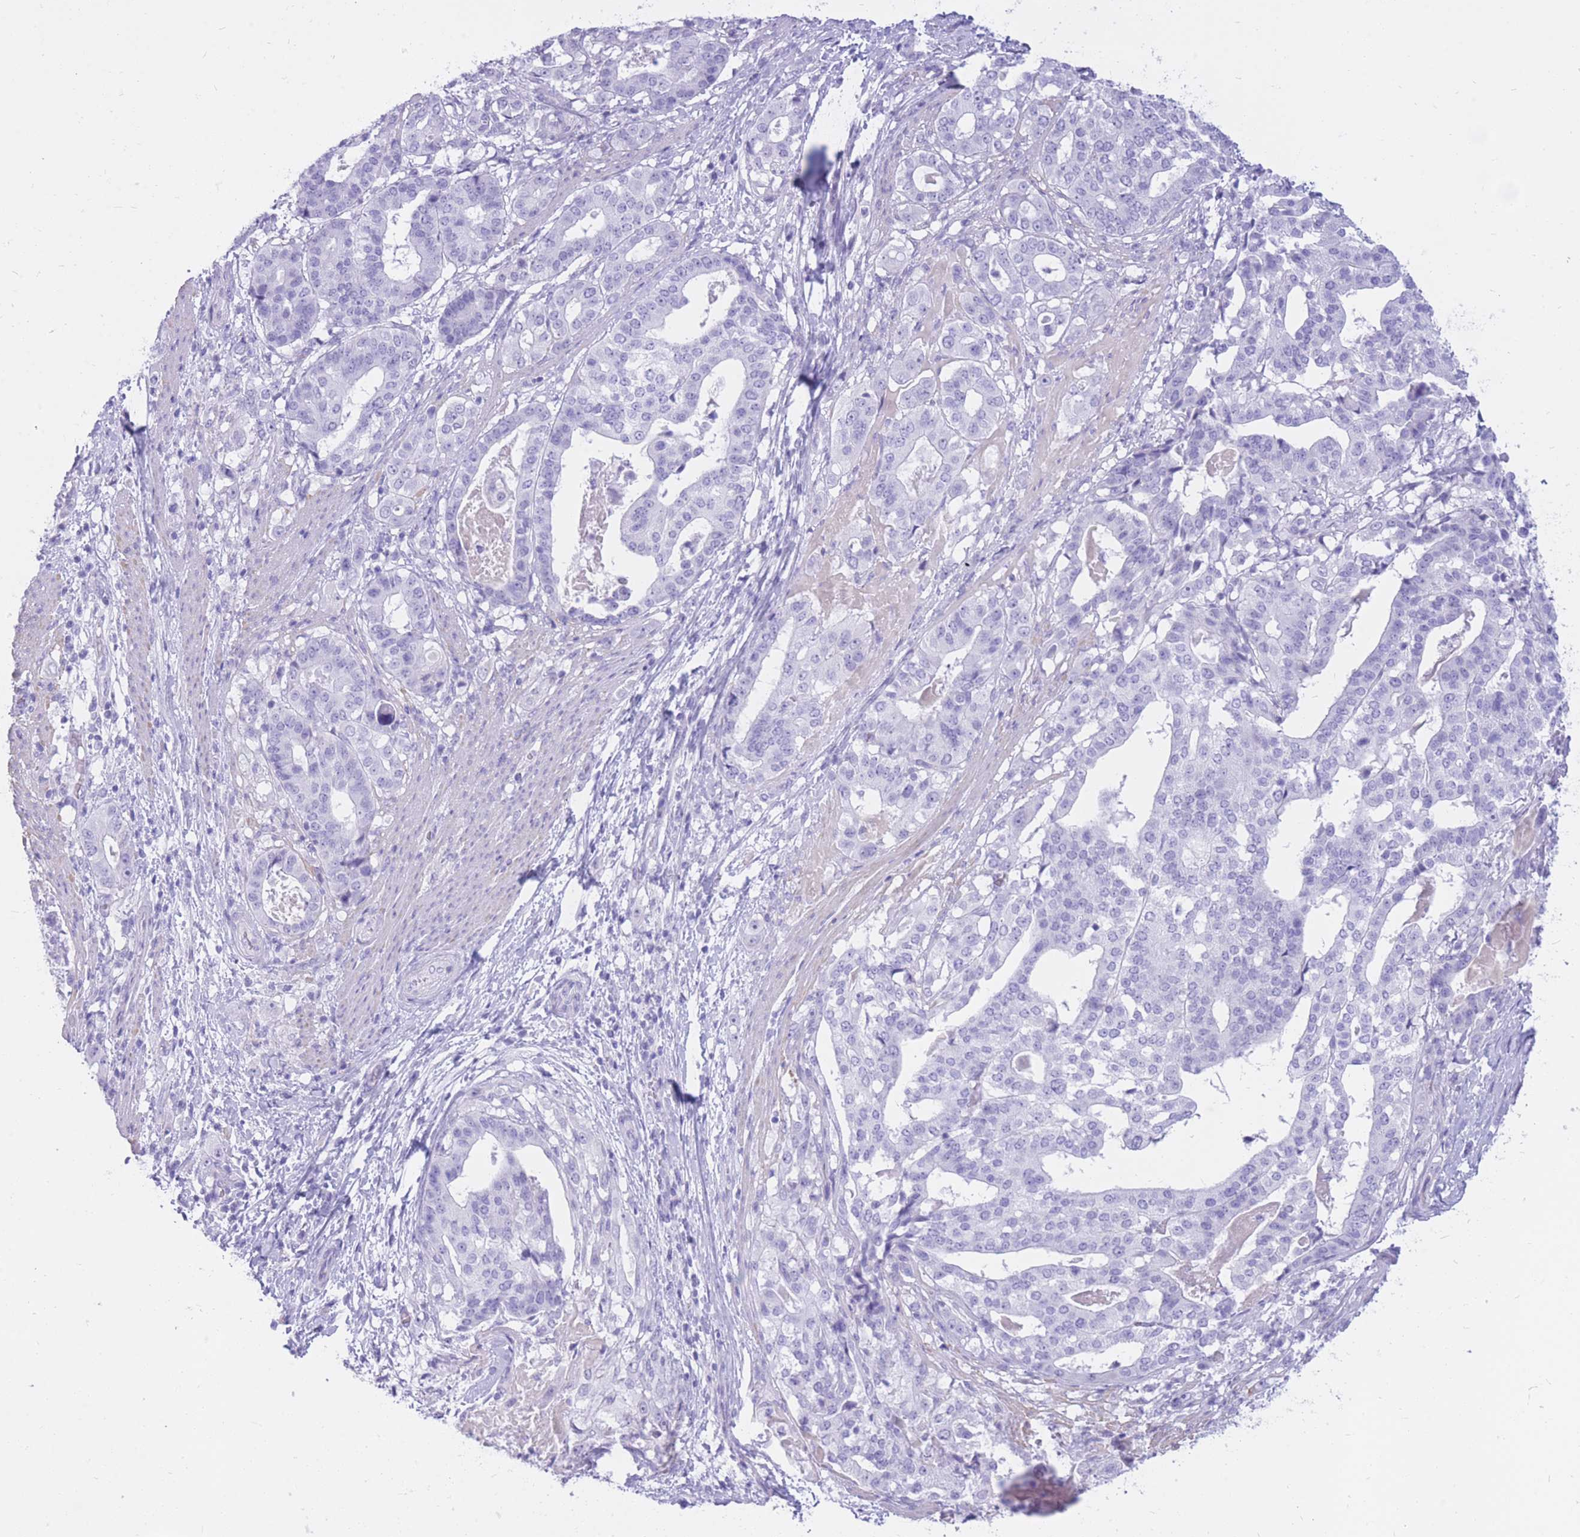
{"staining": {"intensity": "negative", "quantity": "none", "location": "none"}, "tissue": "stomach cancer", "cell_type": "Tumor cells", "image_type": "cancer", "snomed": [{"axis": "morphology", "description": "Adenocarcinoma, NOS"}, {"axis": "topography", "description": "Stomach"}], "caption": "Tumor cells are negative for protein expression in human adenocarcinoma (stomach).", "gene": "CYP21A2", "patient": {"sex": "male", "age": 48}}